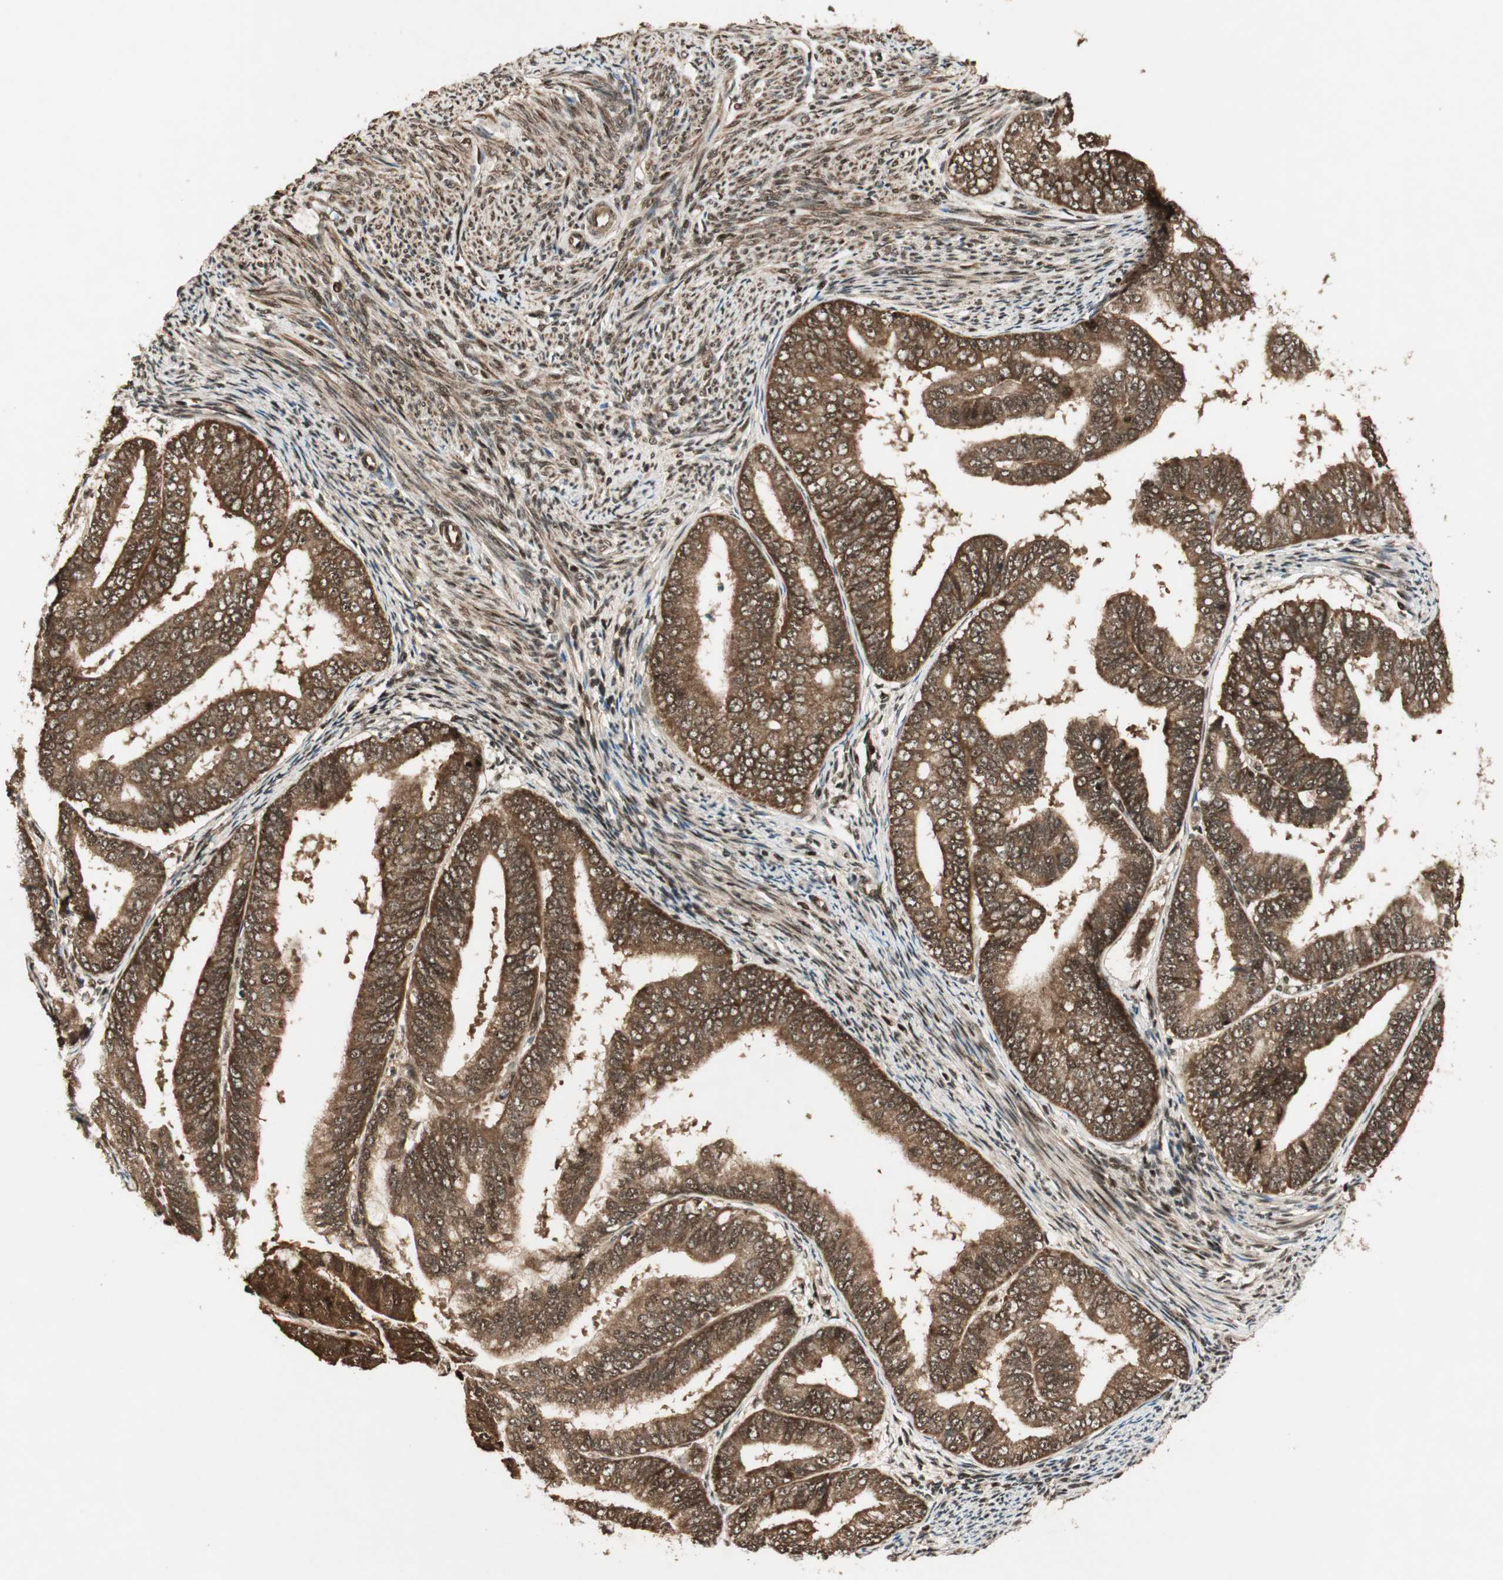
{"staining": {"intensity": "strong", "quantity": ">75%", "location": "cytoplasmic/membranous,nuclear"}, "tissue": "endometrial cancer", "cell_type": "Tumor cells", "image_type": "cancer", "snomed": [{"axis": "morphology", "description": "Adenocarcinoma, NOS"}, {"axis": "topography", "description": "Endometrium"}], "caption": "Tumor cells show high levels of strong cytoplasmic/membranous and nuclear staining in about >75% of cells in endometrial adenocarcinoma.", "gene": "RPA3", "patient": {"sex": "female", "age": 63}}